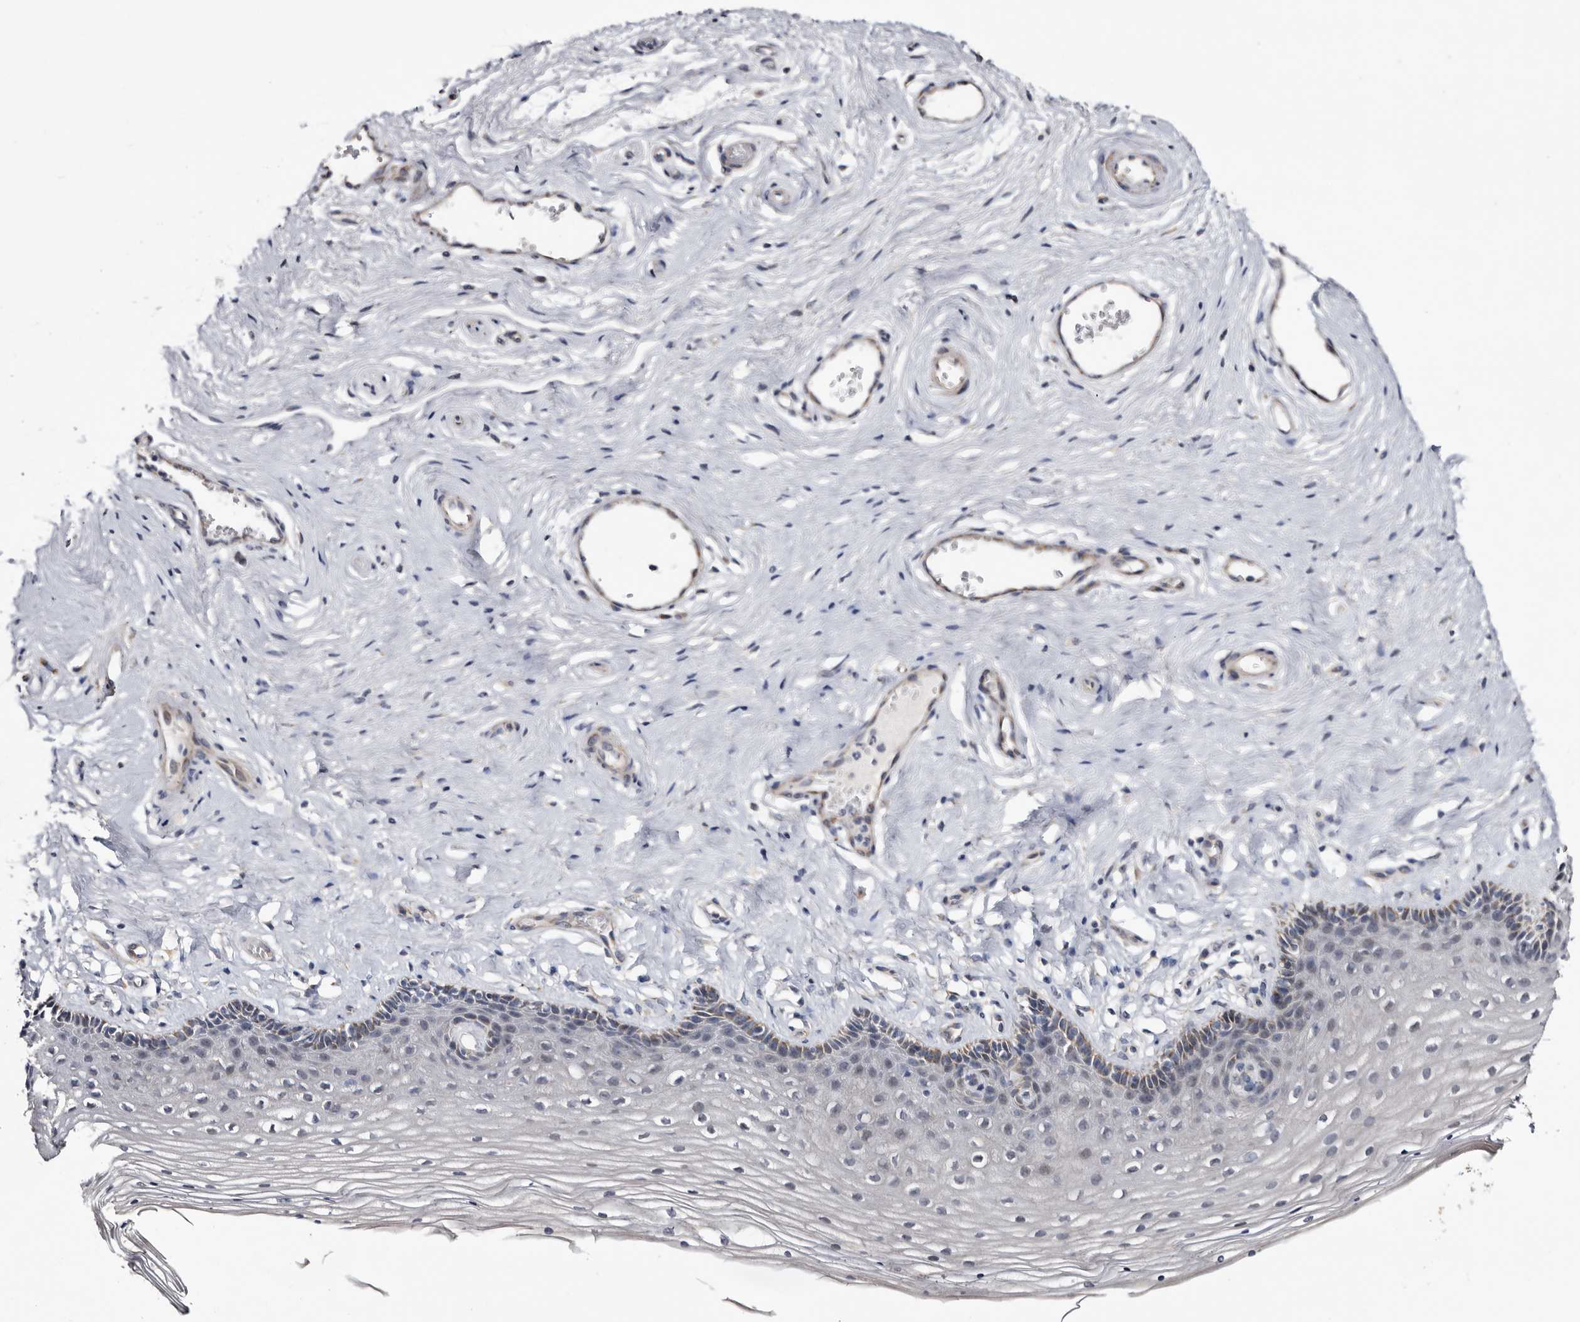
{"staining": {"intensity": "weak", "quantity": "25%-75%", "location": "cytoplasmic/membranous"}, "tissue": "vagina", "cell_type": "Squamous epithelial cells", "image_type": "normal", "snomed": [{"axis": "morphology", "description": "Normal tissue, NOS"}, {"axis": "topography", "description": "Vagina"}], "caption": "Approximately 25%-75% of squamous epithelial cells in unremarkable vagina exhibit weak cytoplasmic/membranous protein expression as visualized by brown immunohistochemical staining.", "gene": "ARMCX2", "patient": {"sex": "female", "age": 46}}